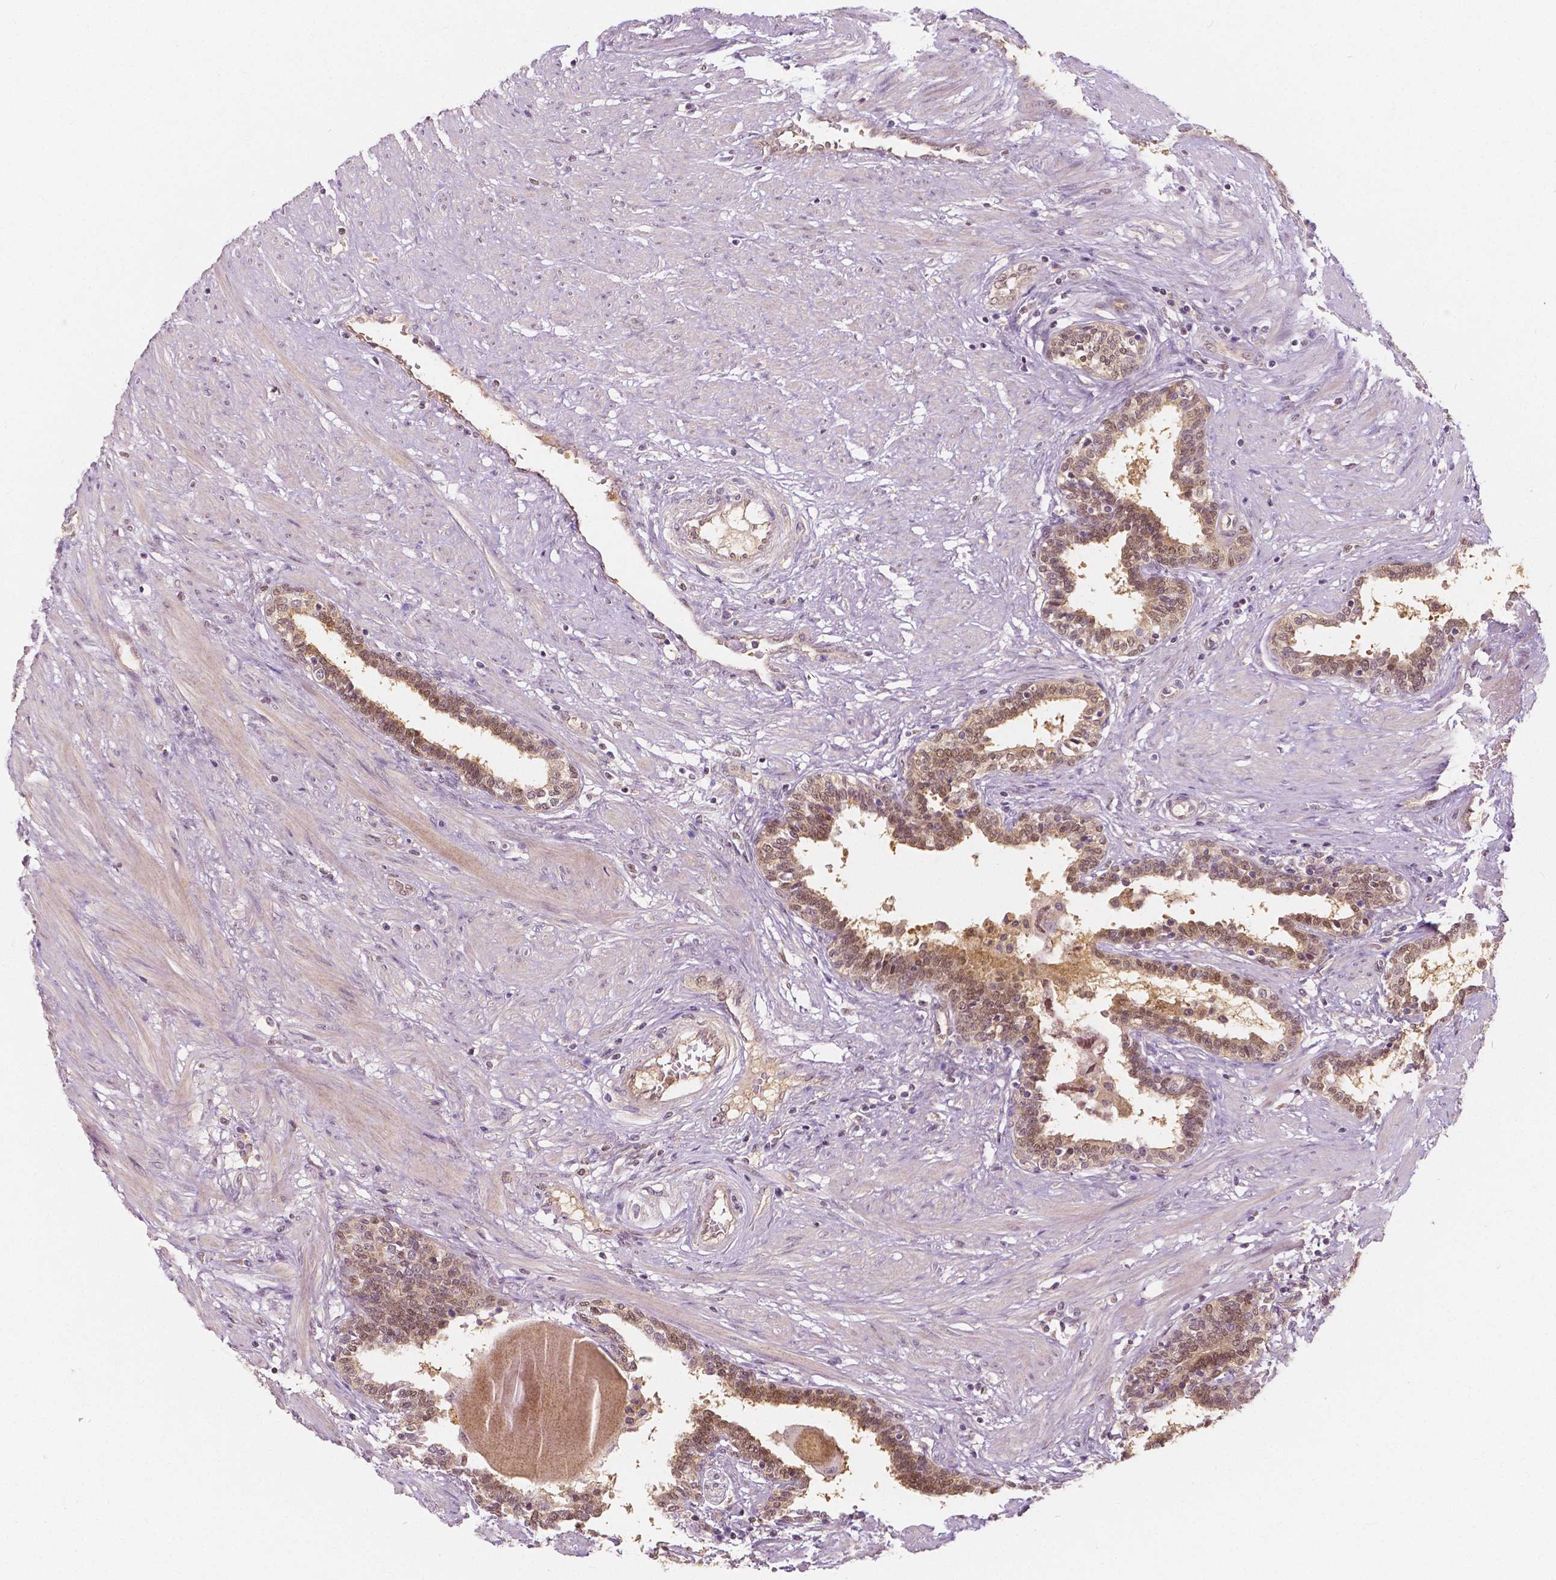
{"staining": {"intensity": "moderate", "quantity": "25%-75%", "location": "cytoplasmic/membranous,nuclear"}, "tissue": "prostate", "cell_type": "Glandular cells", "image_type": "normal", "snomed": [{"axis": "morphology", "description": "Normal tissue, NOS"}, {"axis": "topography", "description": "Prostate"}], "caption": "The immunohistochemical stain shows moderate cytoplasmic/membranous,nuclear expression in glandular cells of normal prostate. The staining was performed using DAB (3,3'-diaminobenzidine), with brown indicating positive protein expression. Nuclei are stained blue with hematoxylin.", "gene": "NAPRT", "patient": {"sex": "male", "age": 55}}